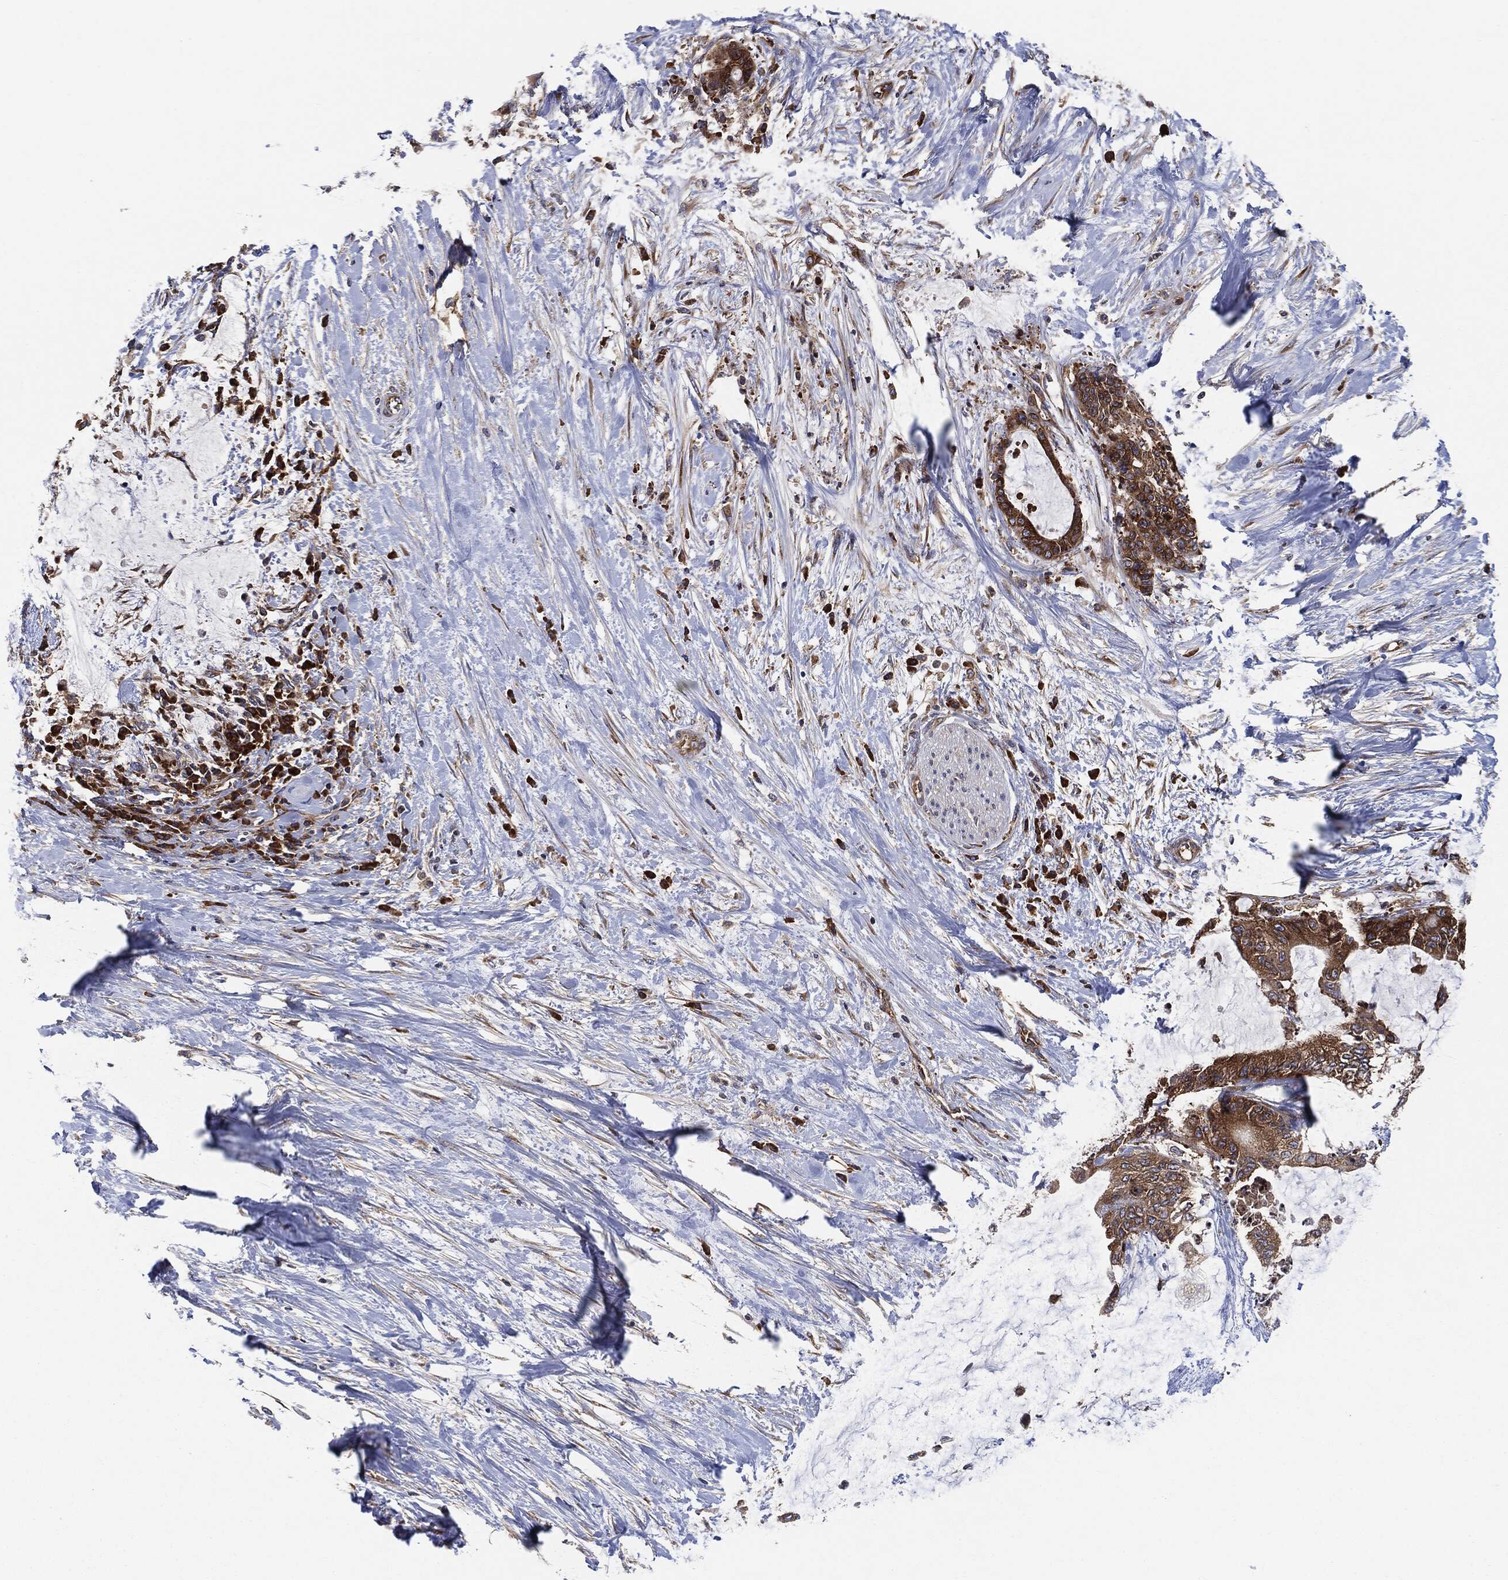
{"staining": {"intensity": "moderate", "quantity": ">75%", "location": "cytoplasmic/membranous"}, "tissue": "liver cancer", "cell_type": "Tumor cells", "image_type": "cancer", "snomed": [{"axis": "morphology", "description": "Cholangiocarcinoma"}, {"axis": "topography", "description": "Liver"}], "caption": "An immunohistochemistry photomicrograph of neoplastic tissue is shown. Protein staining in brown highlights moderate cytoplasmic/membranous positivity in liver cholangiocarcinoma within tumor cells. (Stains: DAB (3,3'-diaminobenzidine) in brown, nuclei in blue, Microscopy: brightfield microscopy at high magnification).", "gene": "EIF2S2", "patient": {"sex": "female", "age": 73}}